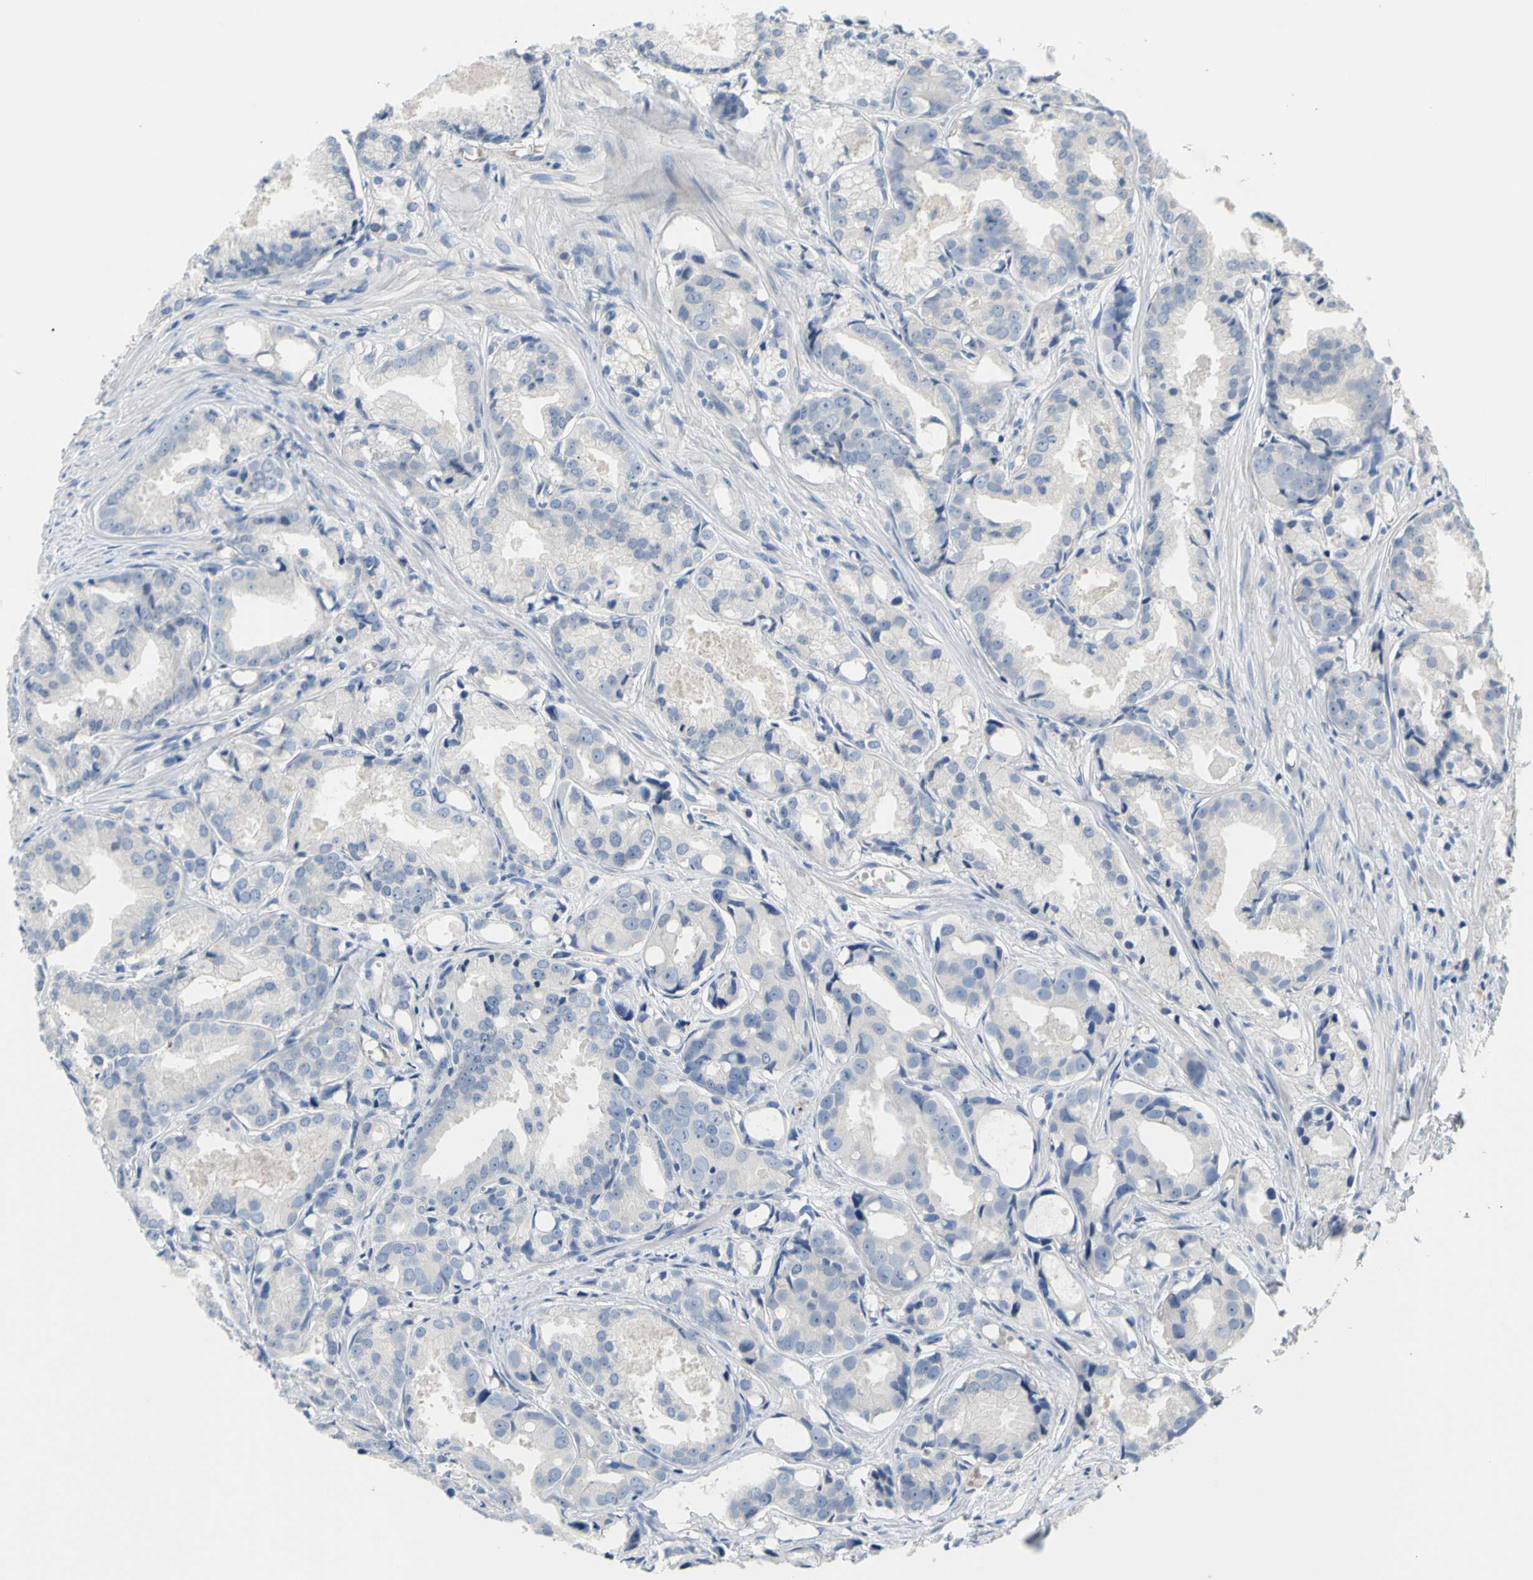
{"staining": {"intensity": "negative", "quantity": "none", "location": "none"}, "tissue": "prostate cancer", "cell_type": "Tumor cells", "image_type": "cancer", "snomed": [{"axis": "morphology", "description": "Adenocarcinoma, Low grade"}, {"axis": "topography", "description": "Prostate"}], "caption": "Immunohistochemistry (IHC) of human prostate low-grade adenocarcinoma shows no staining in tumor cells.", "gene": "TMEM59L", "patient": {"sex": "male", "age": 72}}